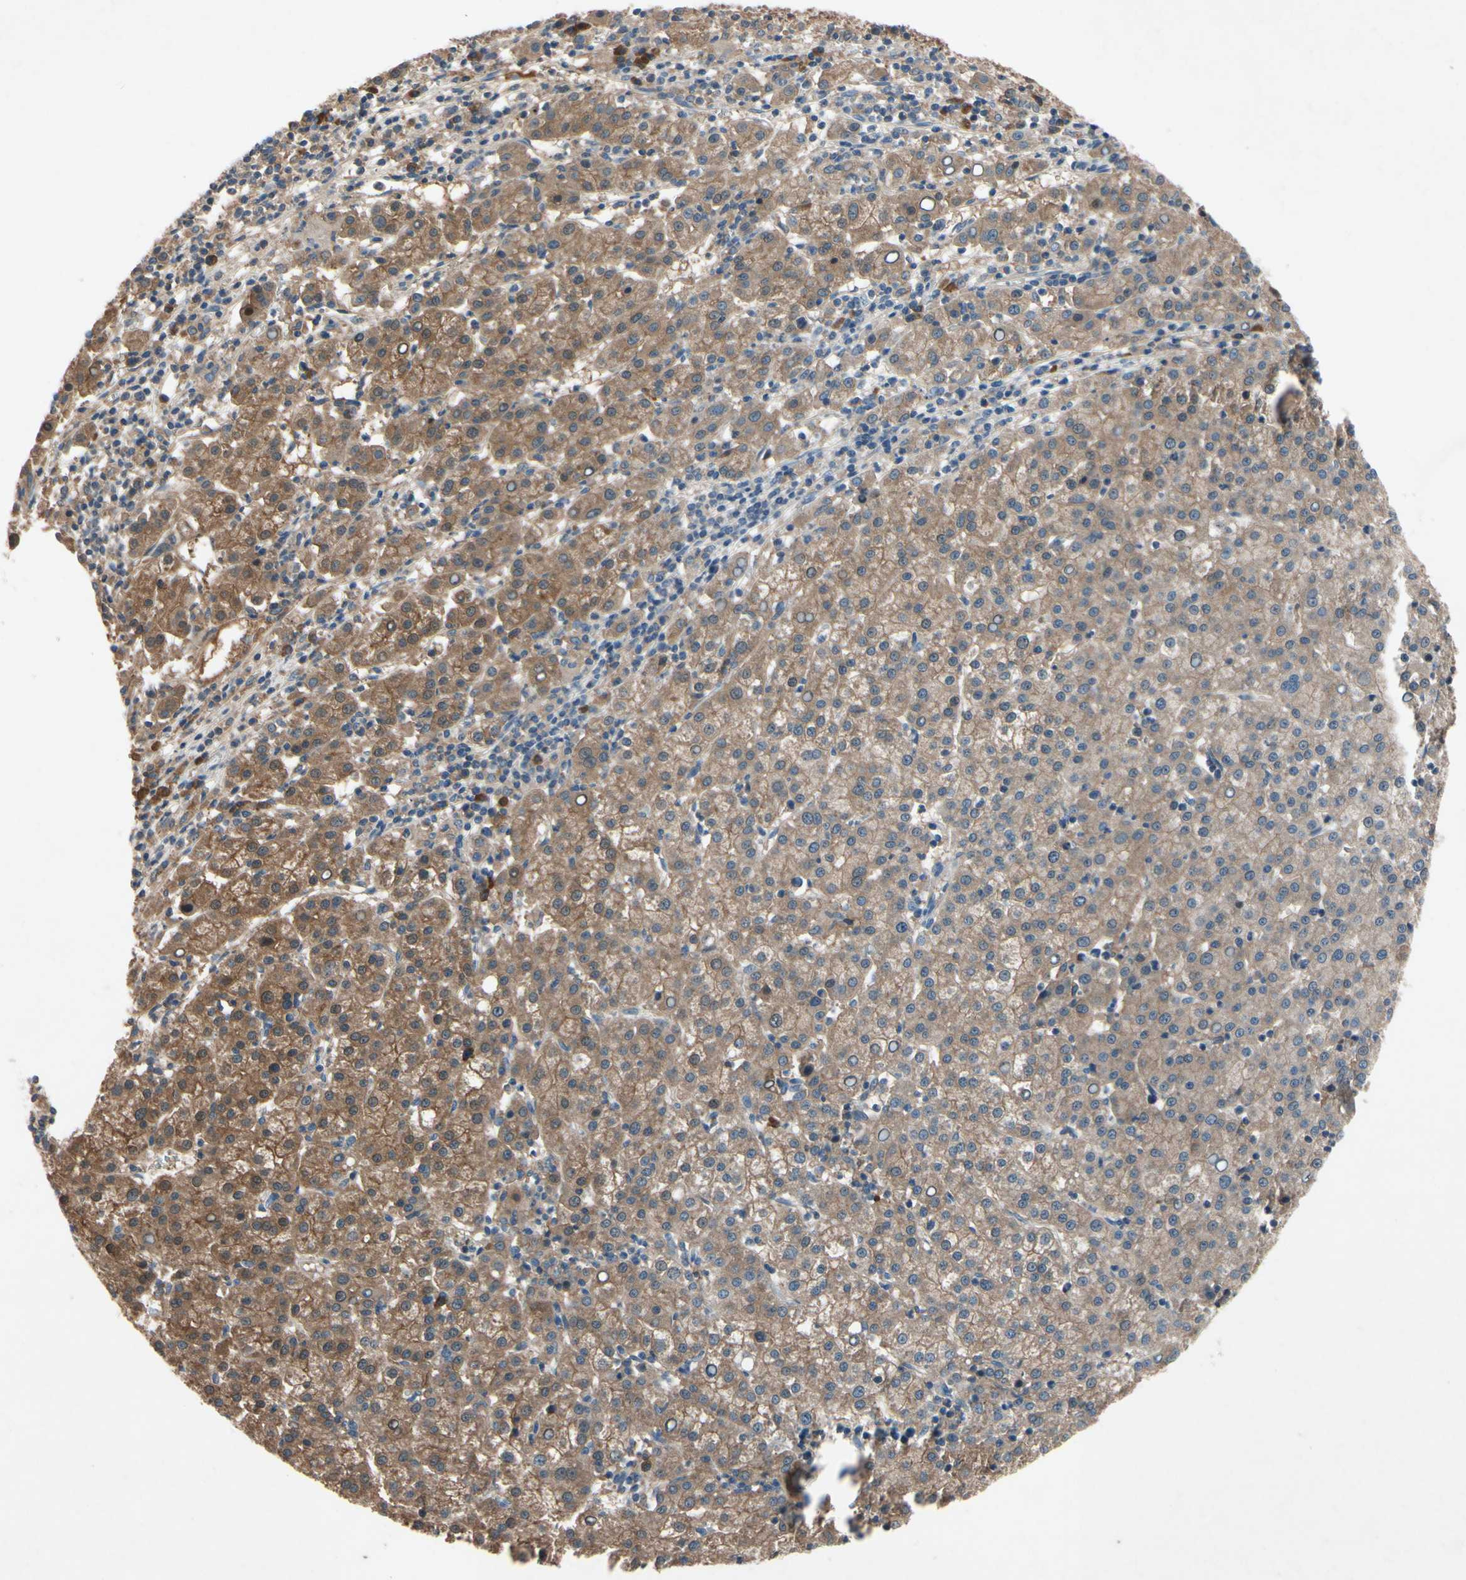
{"staining": {"intensity": "moderate", "quantity": ">75%", "location": "cytoplasmic/membranous"}, "tissue": "liver cancer", "cell_type": "Tumor cells", "image_type": "cancer", "snomed": [{"axis": "morphology", "description": "Carcinoma, Hepatocellular, NOS"}, {"axis": "topography", "description": "Liver"}], "caption": "A micrograph showing moderate cytoplasmic/membranous positivity in about >75% of tumor cells in liver cancer (hepatocellular carcinoma), as visualized by brown immunohistochemical staining.", "gene": "IL1RL1", "patient": {"sex": "female", "age": 58}}